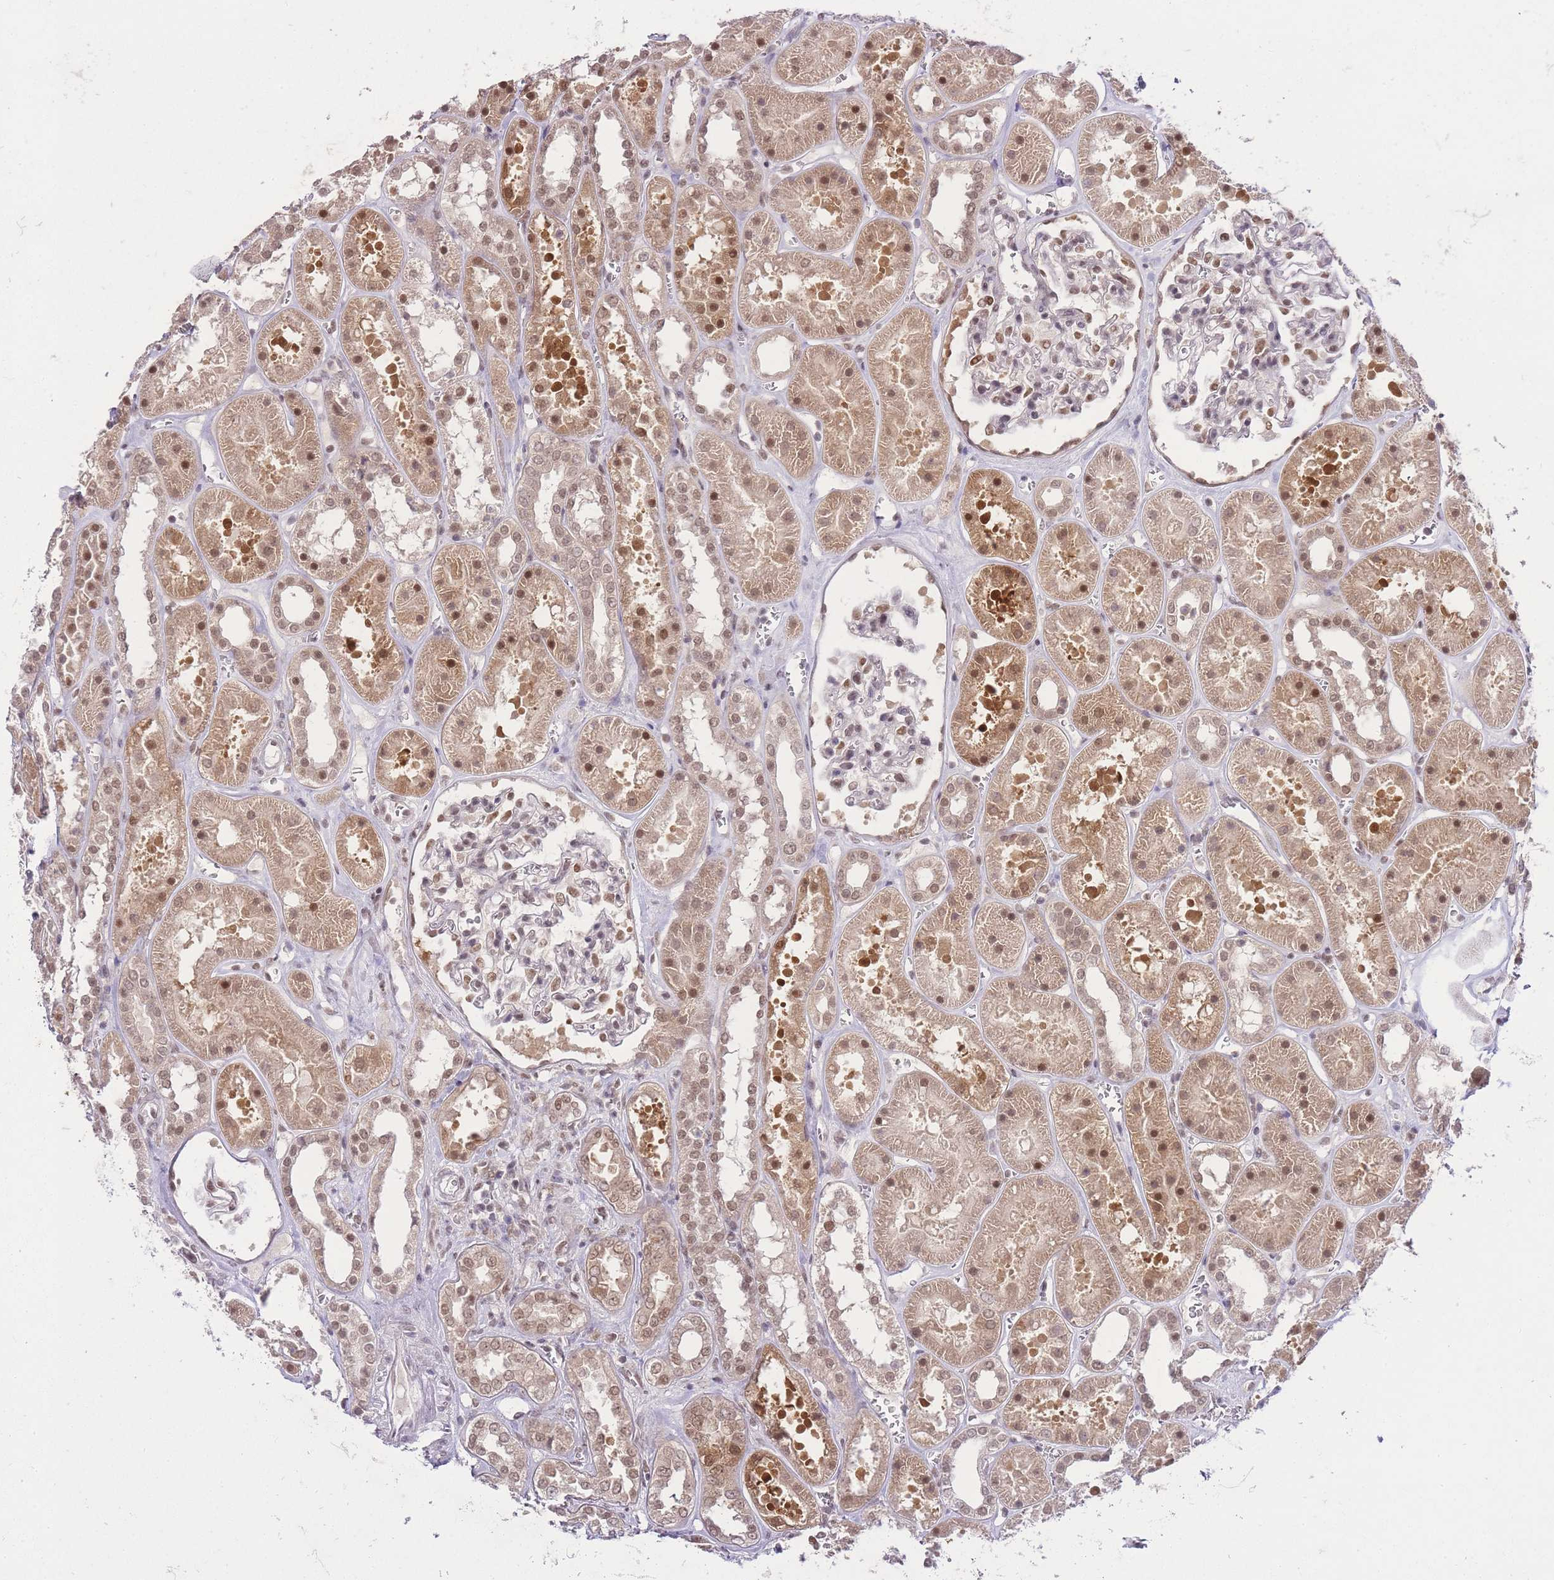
{"staining": {"intensity": "moderate", "quantity": "25%-75%", "location": "nuclear"}, "tissue": "kidney", "cell_type": "Cells in glomeruli", "image_type": "normal", "snomed": [{"axis": "morphology", "description": "Normal tissue, NOS"}, {"axis": "topography", "description": "Kidney"}], "caption": "A medium amount of moderate nuclear expression is seen in approximately 25%-75% of cells in glomeruli in benign kidney.", "gene": "TMED3", "patient": {"sex": "female", "age": 41}}